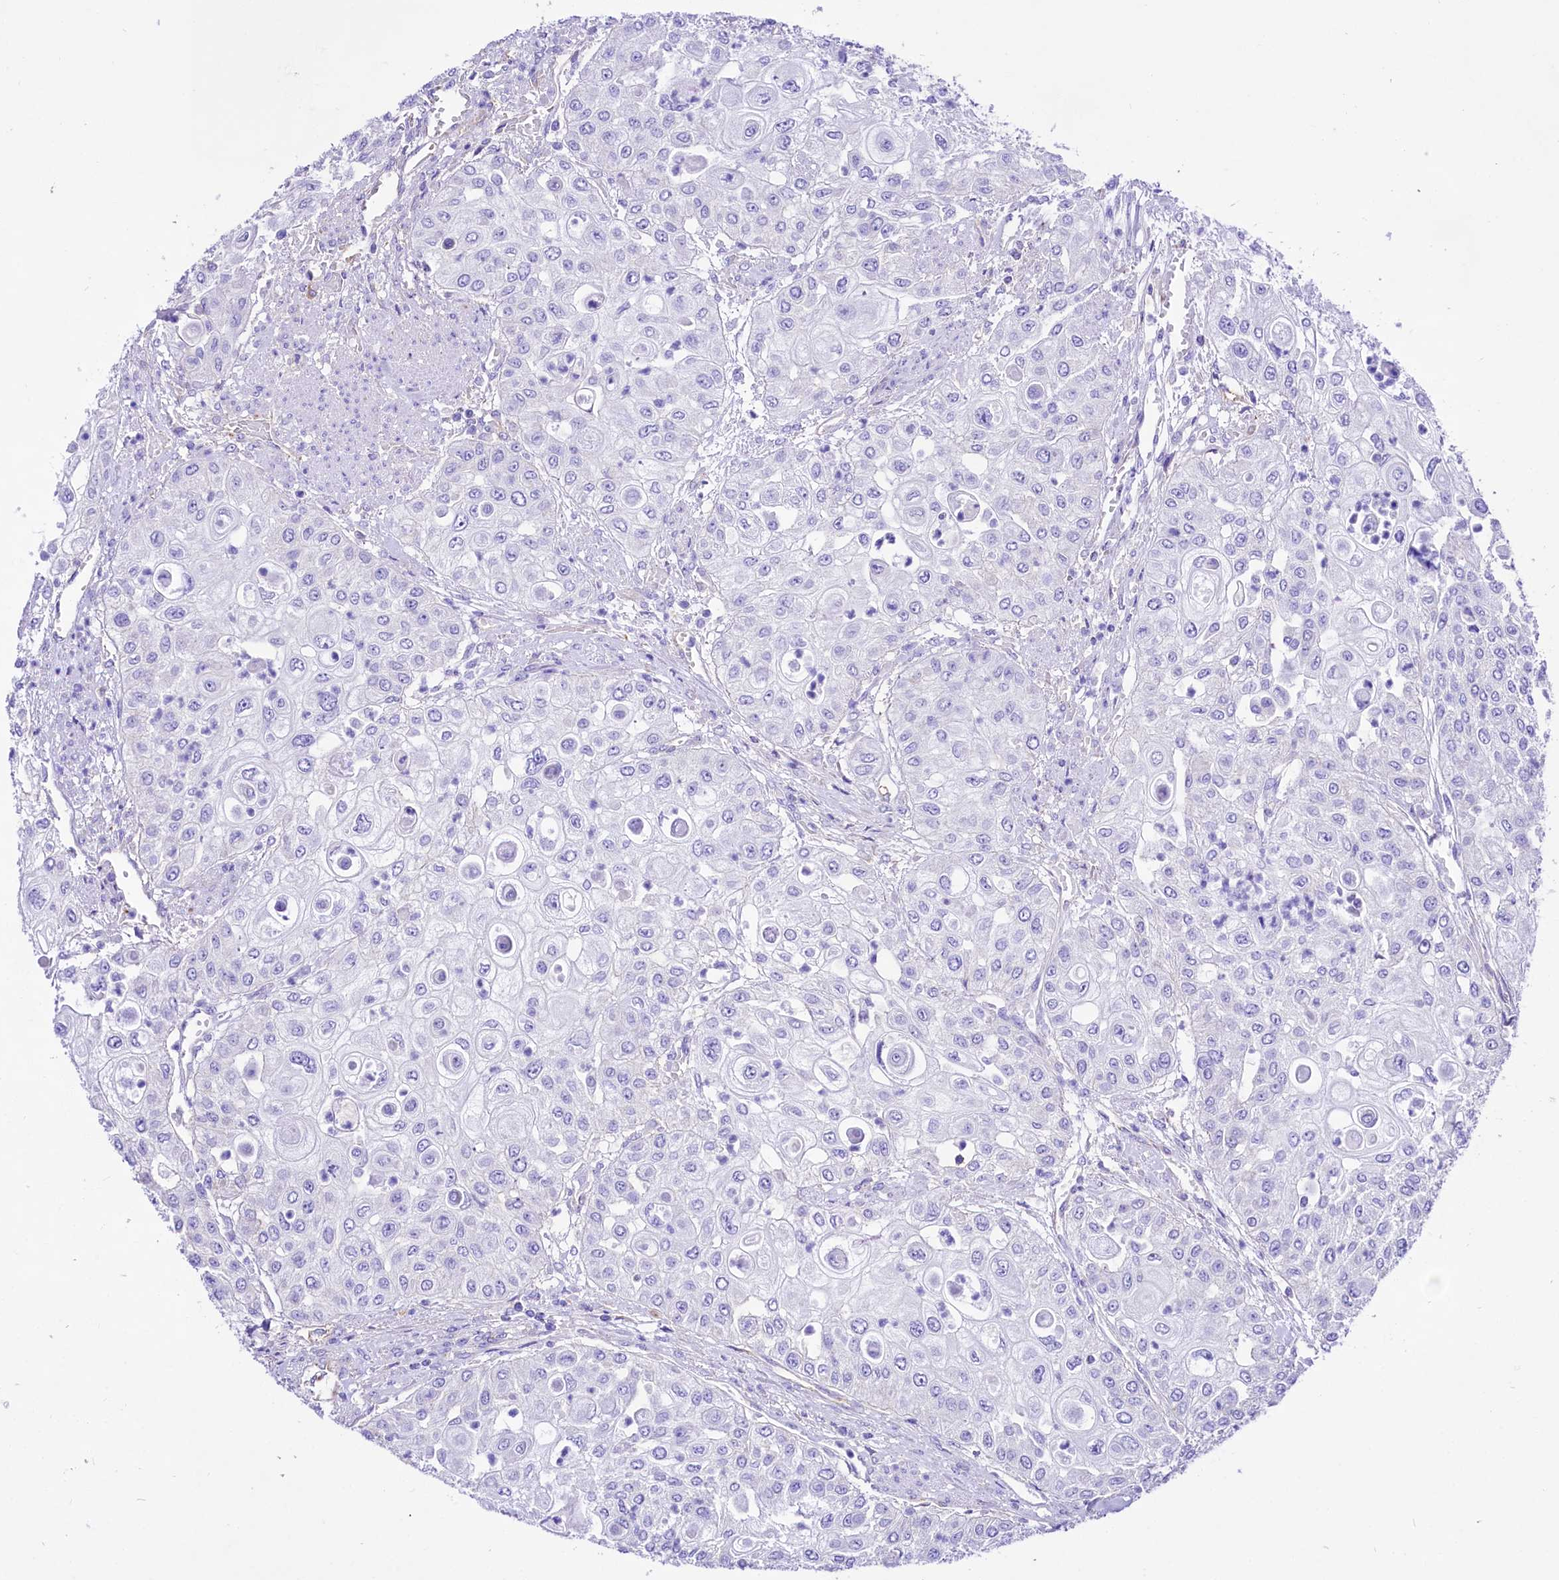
{"staining": {"intensity": "negative", "quantity": "none", "location": "none"}, "tissue": "urothelial cancer", "cell_type": "Tumor cells", "image_type": "cancer", "snomed": [{"axis": "morphology", "description": "Urothelial carcinoma, High grade"}, {"axis": "topography", "description": "Urinary bladder"}], "caption": "This histopathology image is of urothelial carcinoma (high-grade) stained with immunohistochemistry (IHC) to label a protein in brown with the nuclei are counter-stained blue. There is no staining in tumor cells.", "gene": "CD99", "patient": {"sex": "female", "age": 79}}